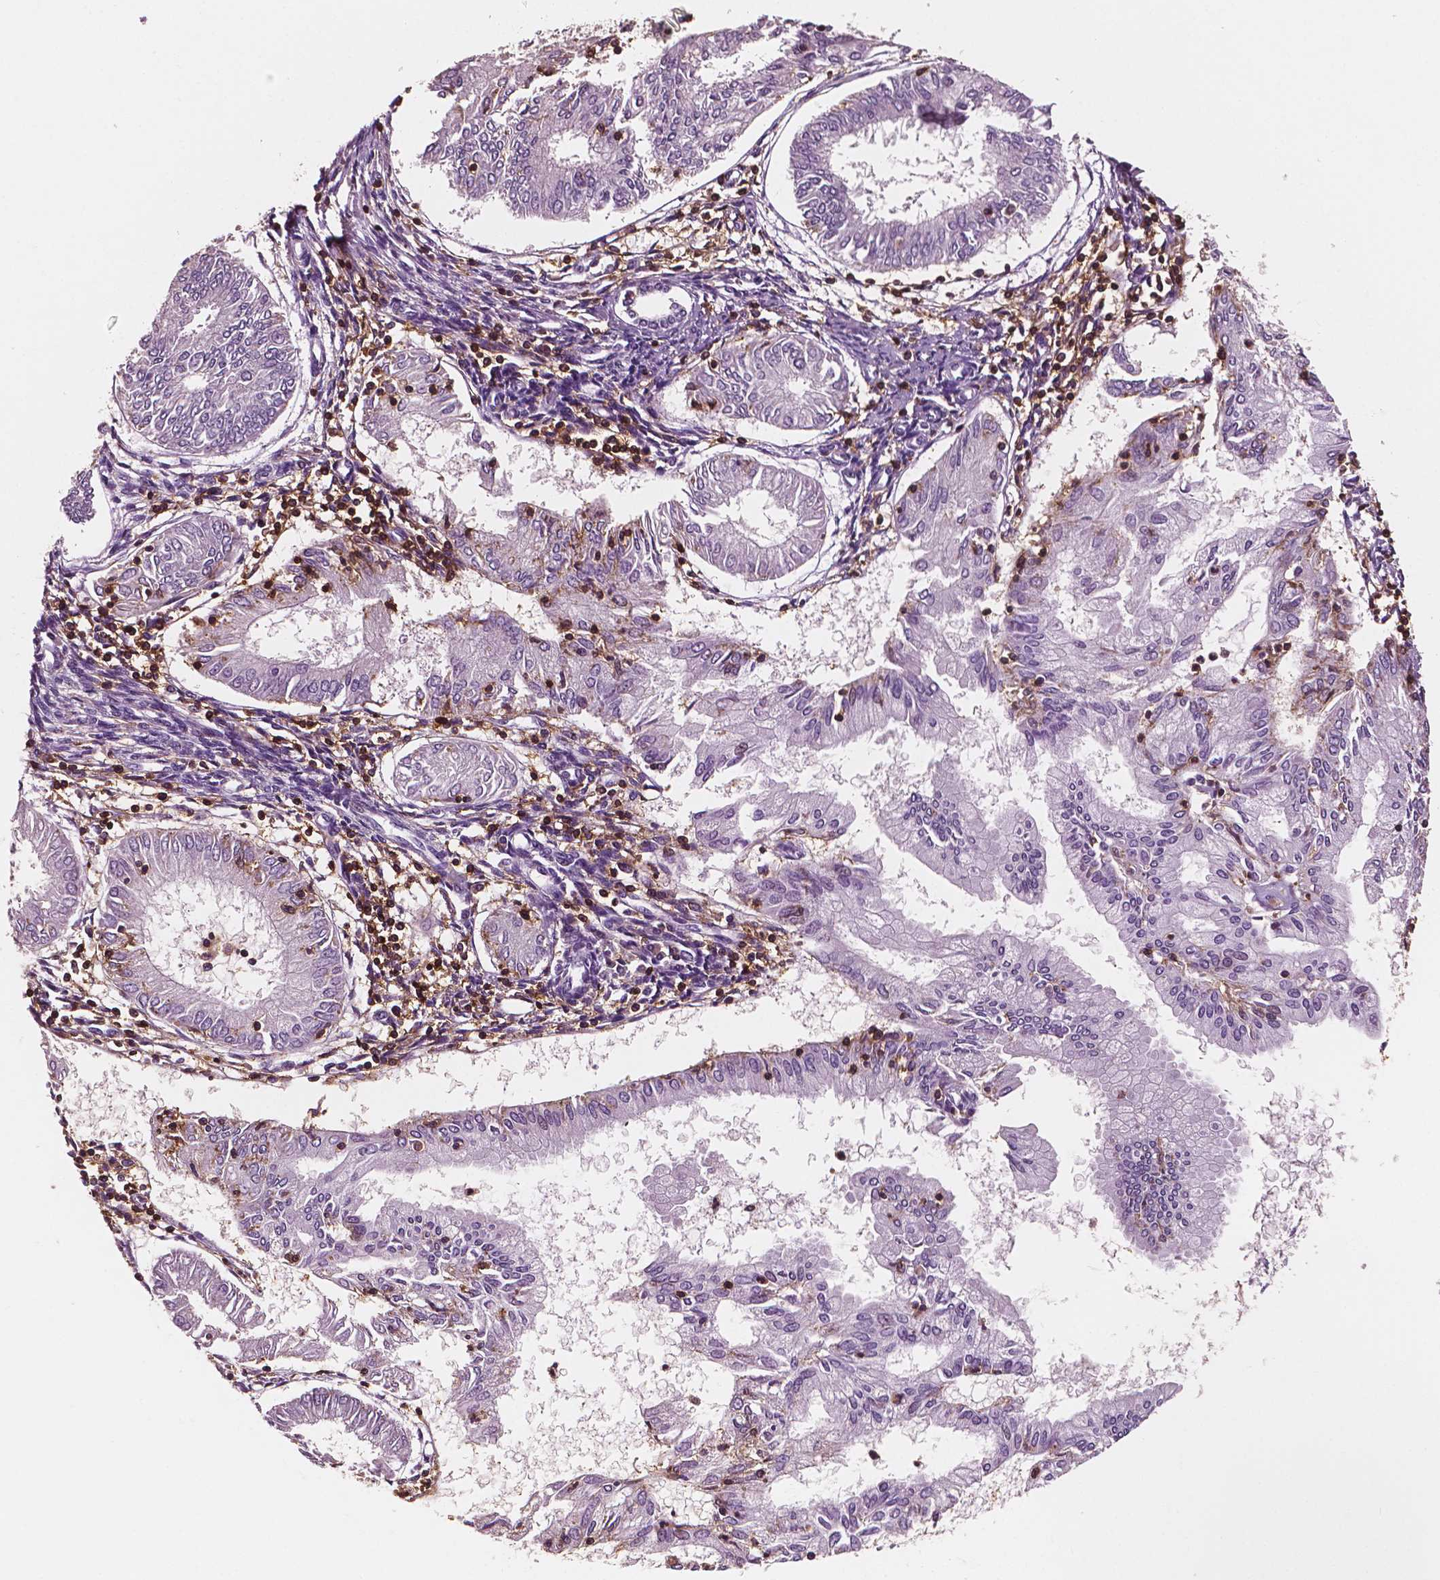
{"staining": {"intensity": "negative", "quantity": "none", "location": "none"}, "tissue": "endometrial cancer", "cell_type": "Tumor cells", "image_type": "cancer", "snomed": [{"axis": "morphology", "description": "Adenocarcinoma, NOS"}, {"axis": "topography", "description": "Endometrium"}], "caption": "Tumor cells show no significant staining in endometrial cancer.", "gene": "PTPRC", "patient": {"sex": "female", "age": 68}}